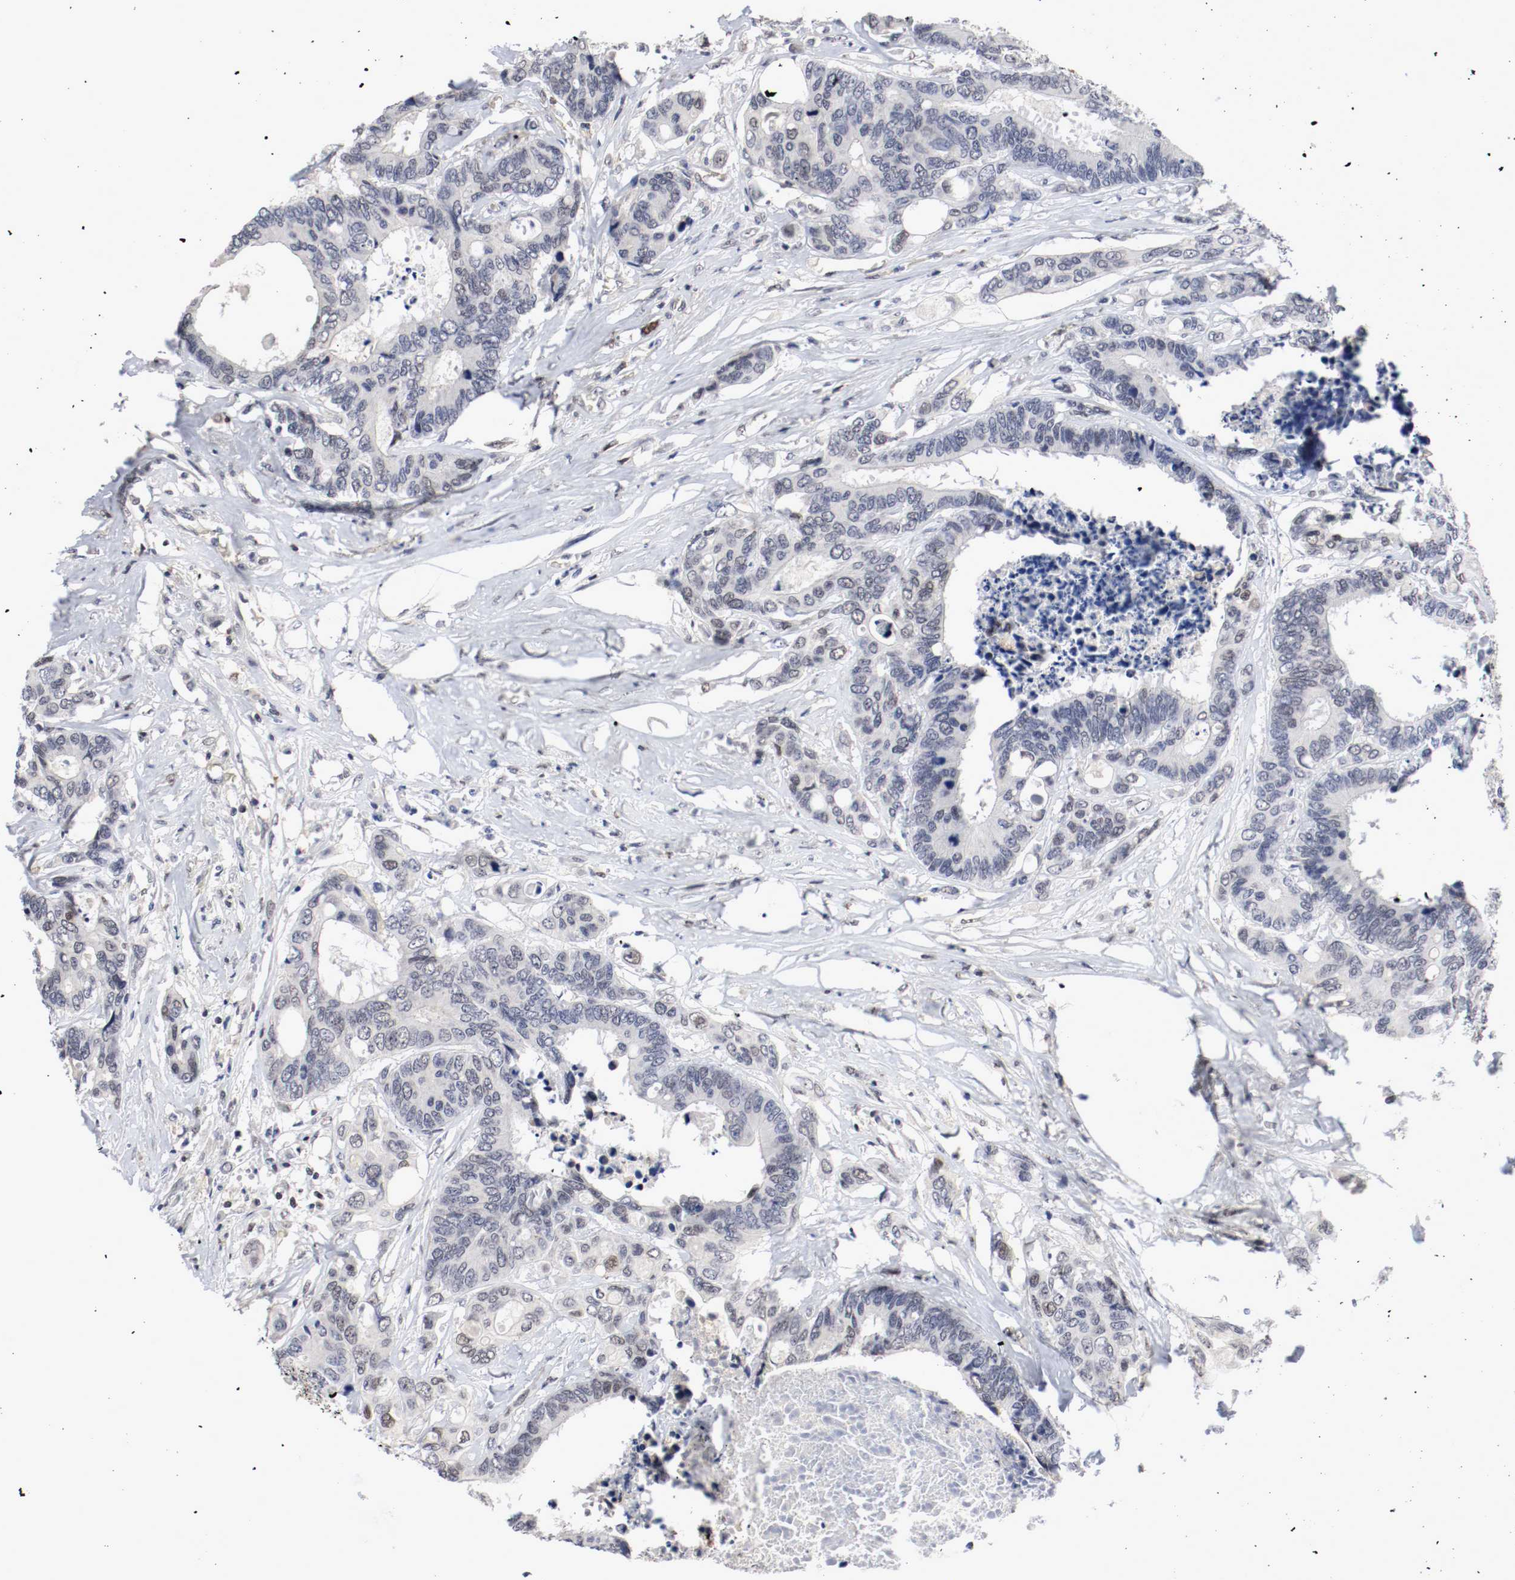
{"staining": {"intensity": "negative", "quantity": "none", "location": "none"}, "tissue": "colorectal cancer", "cell_type": "Tumor cells", "image_type": "cancer", "snomed": [{"axis": "morphology", "description": "Adenocarcinoma, NOS"}, {"axis": "topography", "description": "Rectum"}], "caption": "DAB (3,3'-diaminobenzidine) immunohistochemical staining of human adenocarcinoma (colorectal) exhibits no significant staining in tumor cells.", "gene": "JUND", "patient": {"sex": "male", "age": 55}}